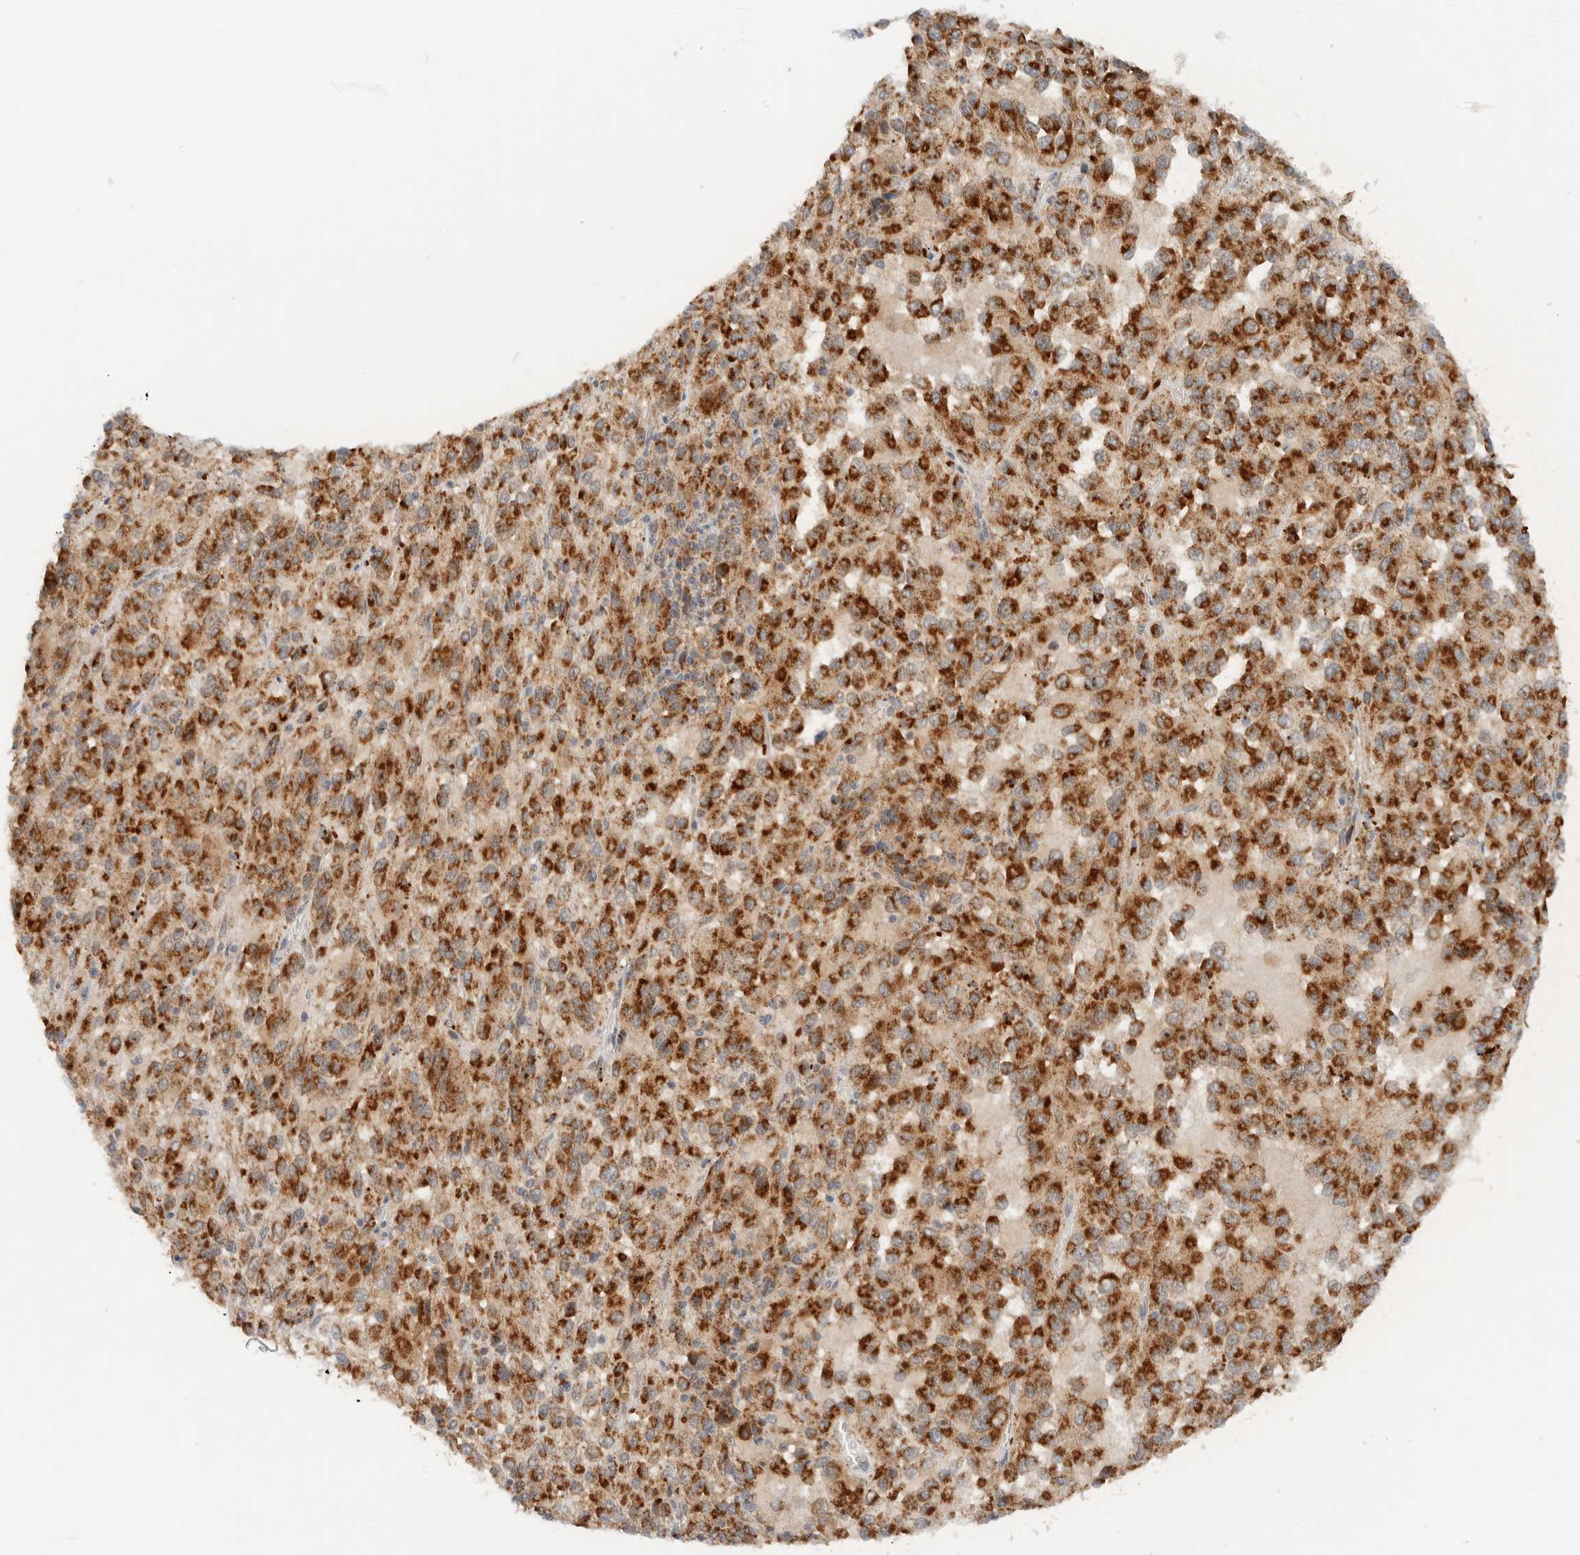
{"staining": {"intensity": "strong", "quantity": ">75%", "location": "cytoplasmic/membranous"}, "tissue": "melanoma", "cell_type": "Tumor cells", "image_type": "cancer", "snomed": [{"axis": "morphology", "description": "Malignant melanoma, Metastatic site"}, {"axis": "topography", "description": "Lung"}], "caption": "Immunohistochemical staining of melanoma displays high levels of strong cytoplasmic/membranous positivity in about >75% of tumor cells.", "gene": "MRPL41", "patient": {"sex": "male", "age": 64}}